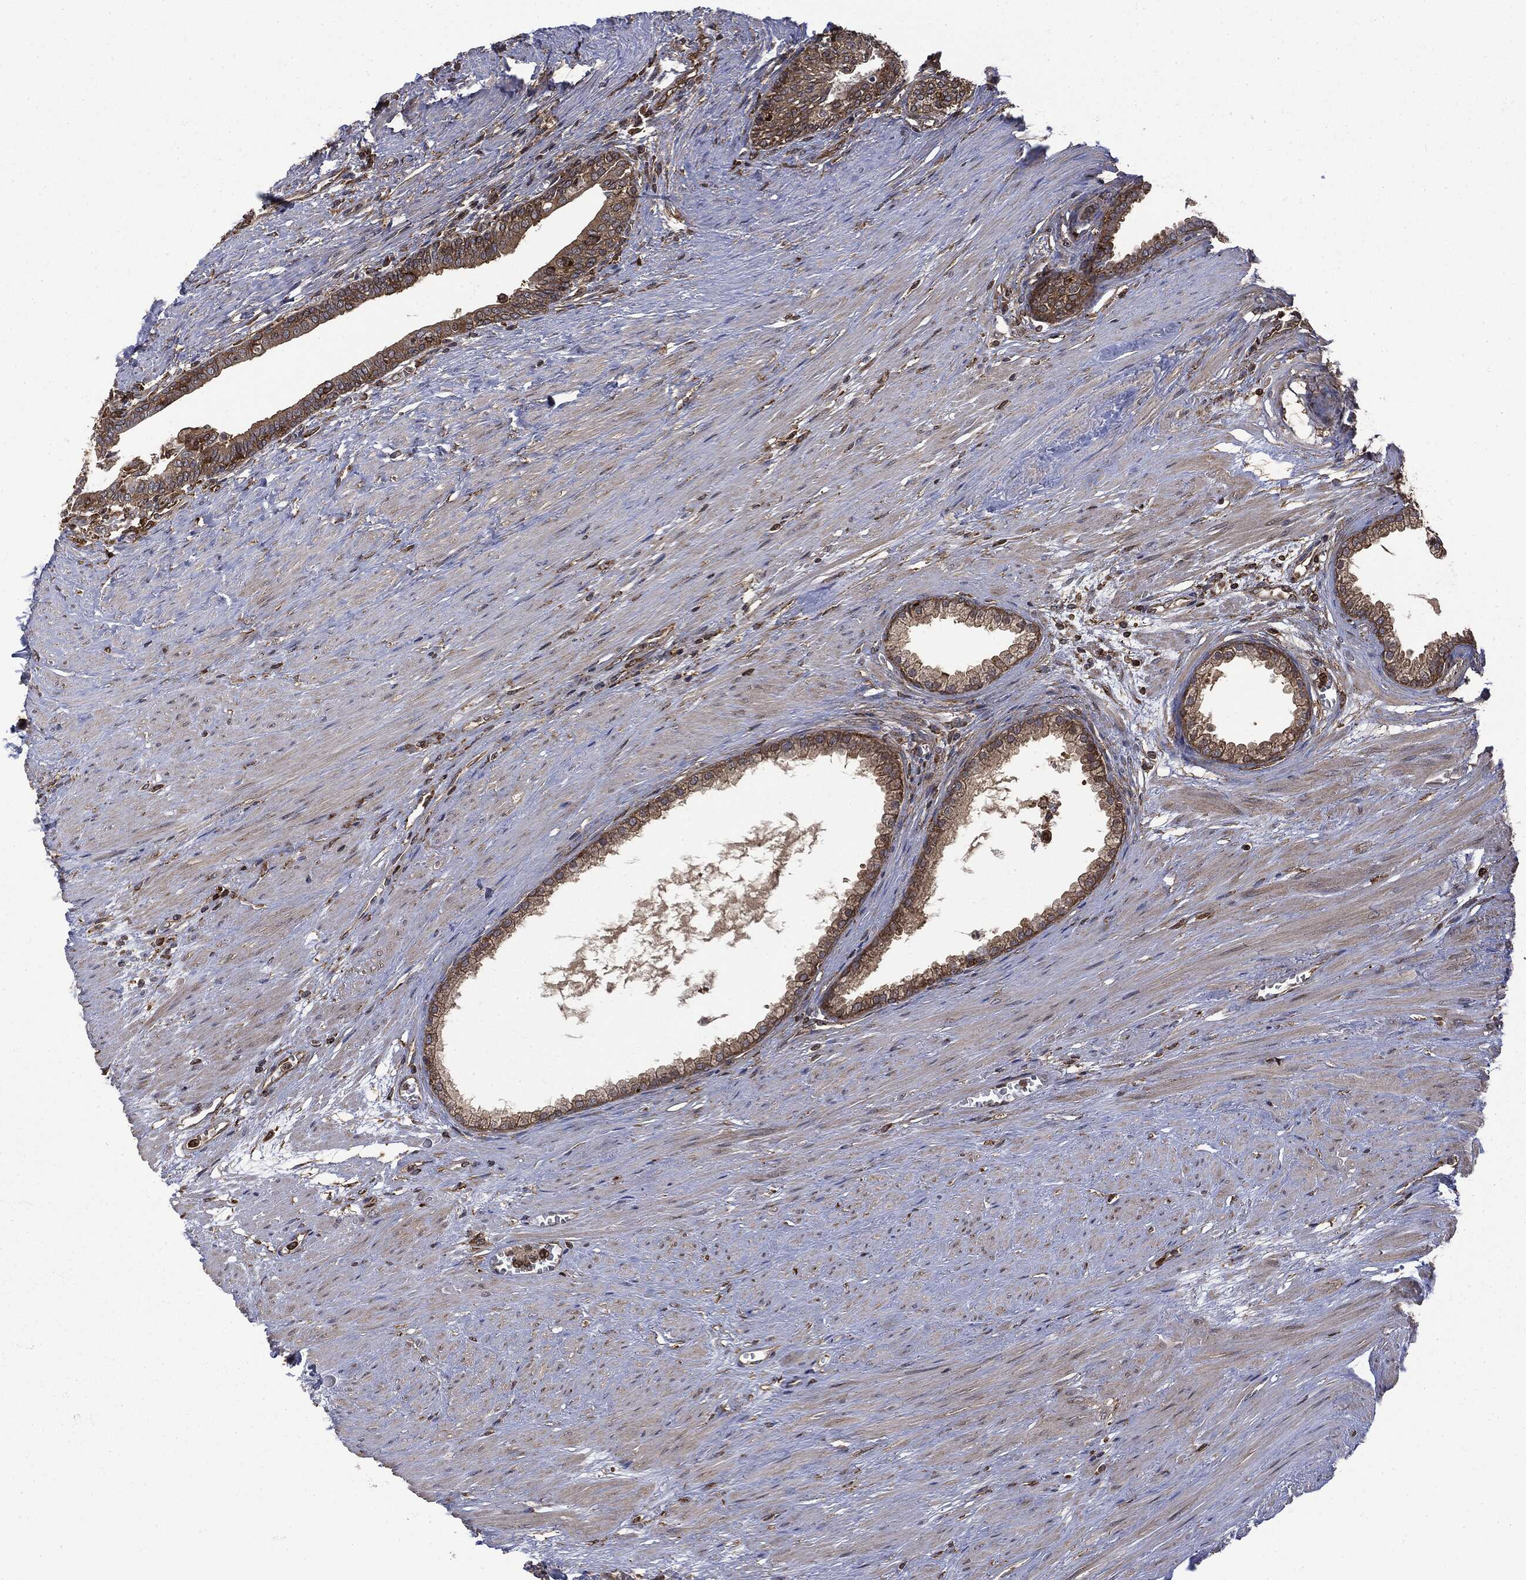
{"staining": {"intensity": "strong", "quantity": "25%-75%", "location": "cytoplasmic/membranous"}, "tissue": "prostate", "cell_type": "Glandular cells", "image_type": "normal", "snomed": [{"axis": "morphology", "description": "Normal tissue, NOS"}, {"axis": "topography", "description": "Prostate"}], "caption": "An immunohistochemistry micrograph of benign tissue is shown. Protein staining in brown labels strong cytoplasmic/membranous positivity in prostate within glandular cells. Immunohistochemistry stains the protein of interest in brown and the nuclei are stained blue.", "gene": "SNX5", "patient": {"sex": "male", "age": 64}}